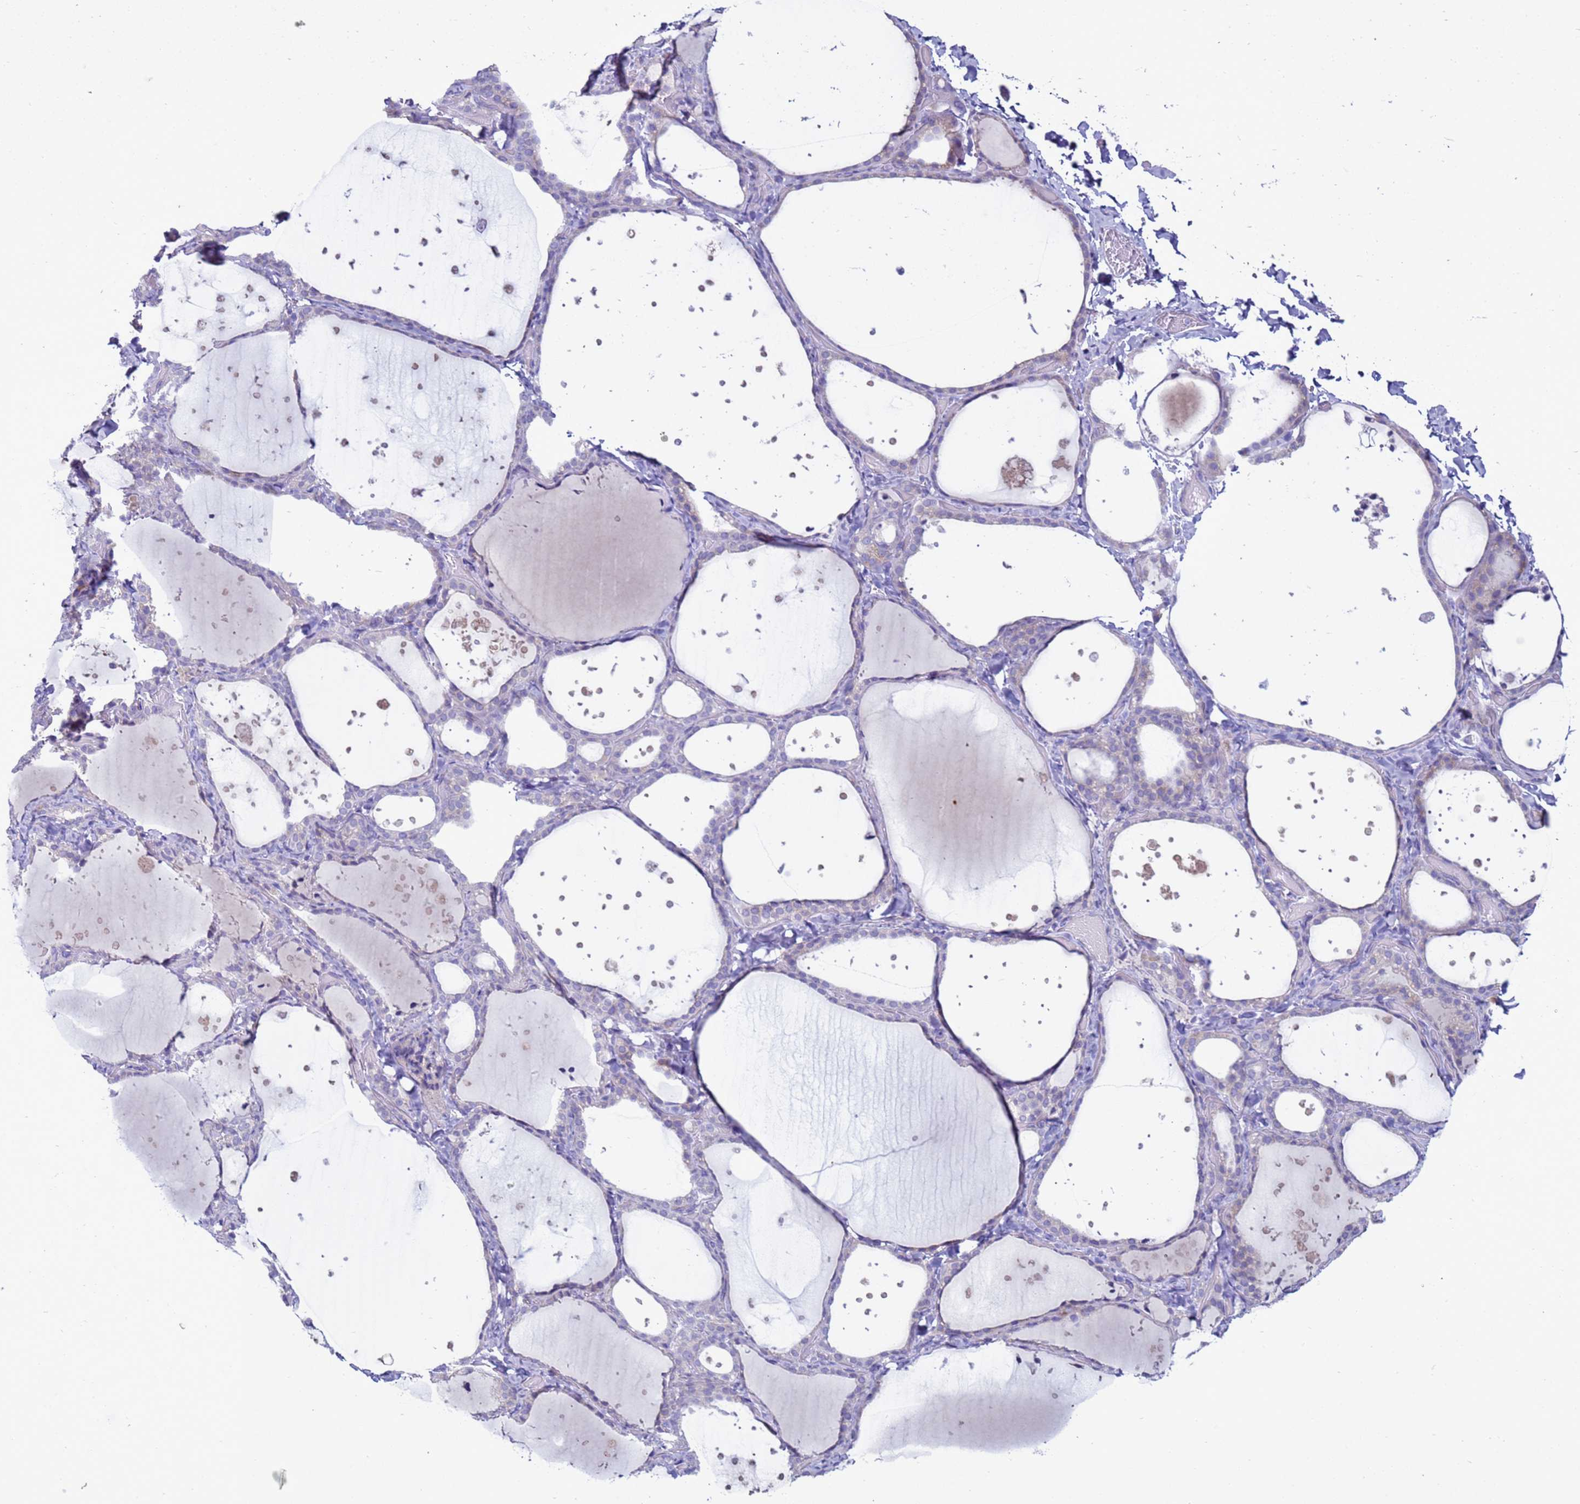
{"staining": {"intensity": "negative", "quantity": "none", "location": "none"}, "tissue": "thyroid gland", "cell_type": "Glandular cells", "image_type": "normal", "snomed": [{"axis": "morphology", "description": "Normal tissue, NOS"}, {"axis": "topography", "description": "Thyroid gland"}], "caption": "Immunohistochemistry image of normal thyroid gland: human thyroid gland stained with DAB (3,3'-diaminobenzidine) exhibits no significant protein positivity in glandular cells.", "gene": "ABHD17B", "patient": {"sex": "female", "age": 44}}